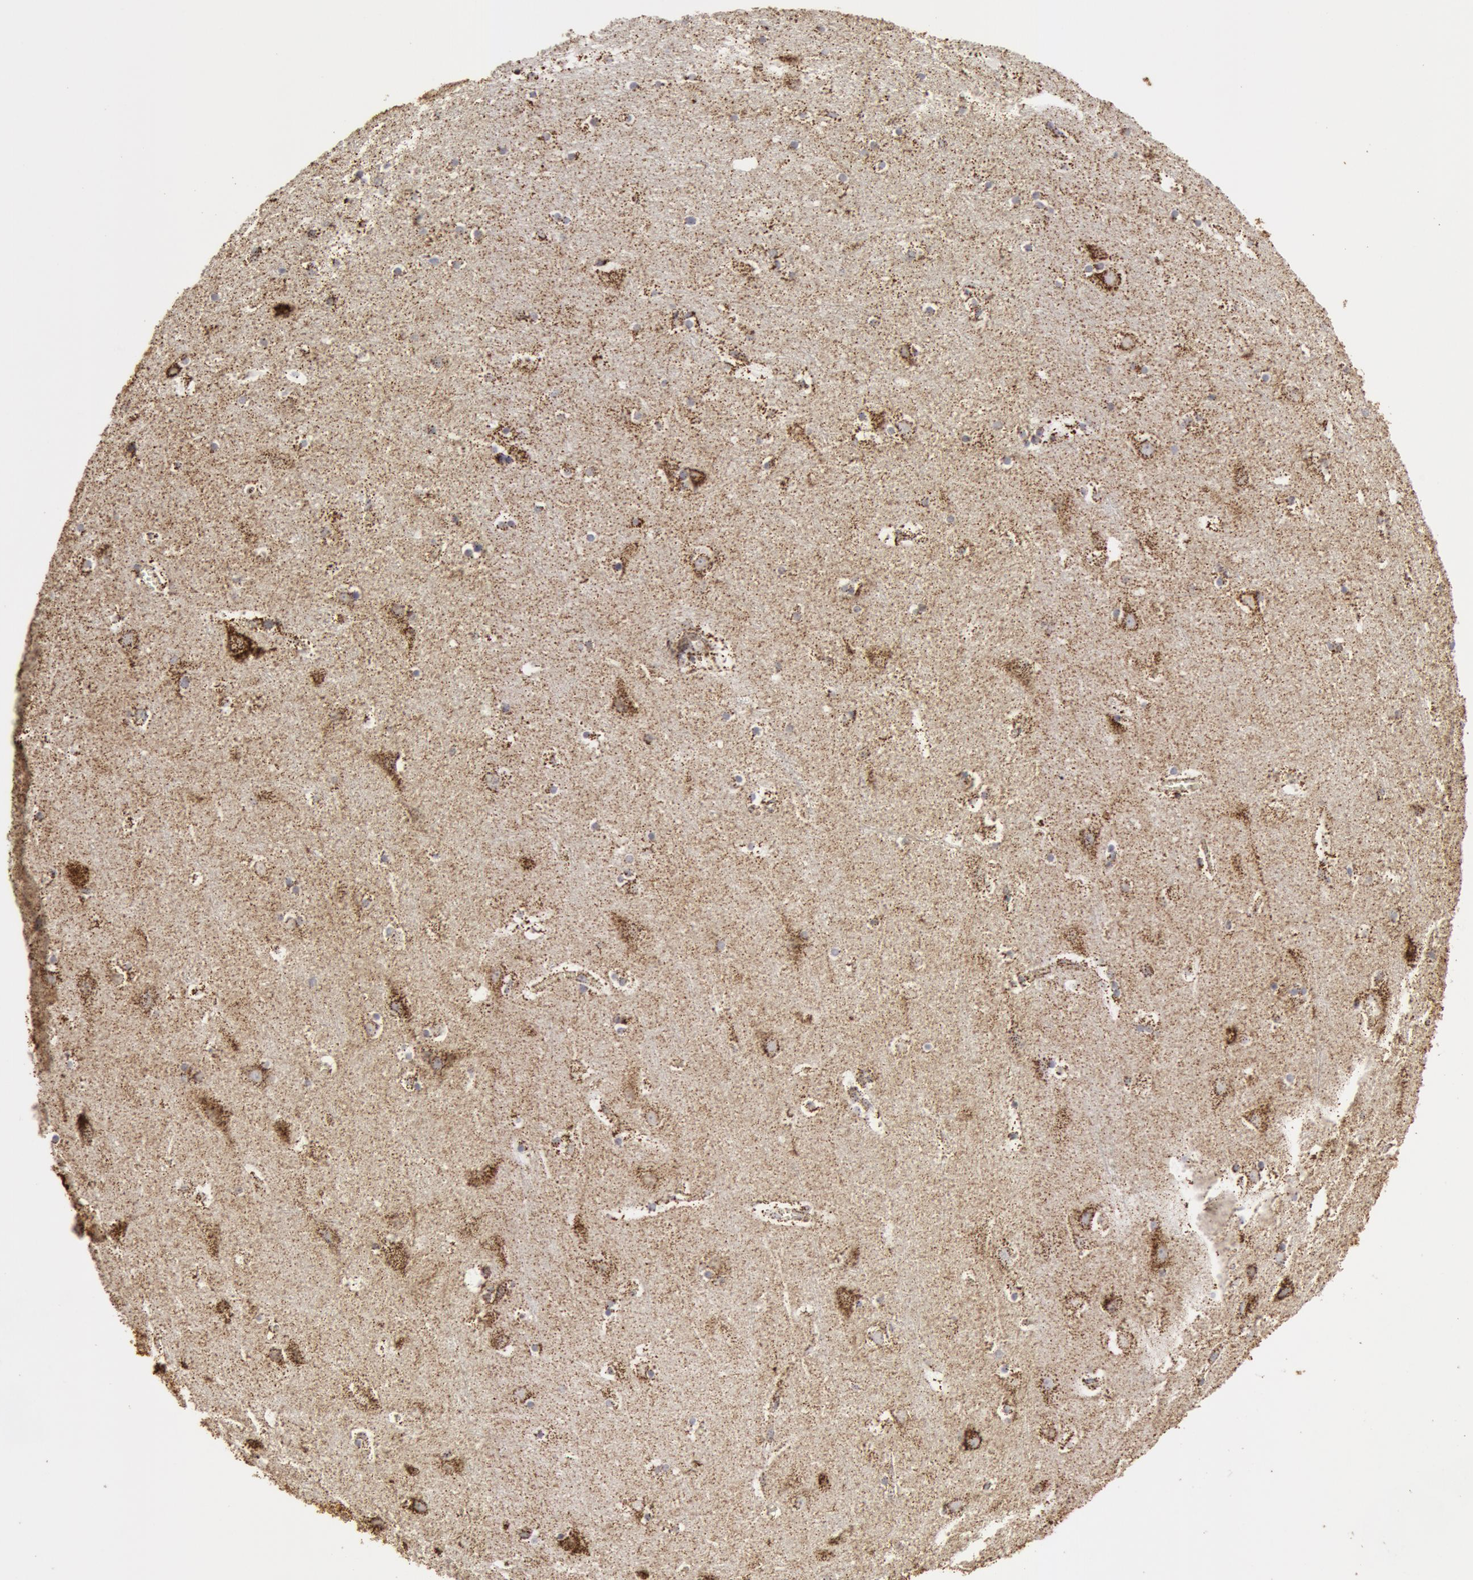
{"staining": {"intensity": "moderate", "quantity": ">75%", "location": "cytoplasmic/membranous"}, "tissue": "cerebral cortex", "cell_type": "Endothelial cells", "image_type": "normal", "snomed": [{"axis": "morphology", "description": "Normal tissue, NOS"}, {"axis": "topography", "description": "Cerebral cortex"}], "caption": "Immunohistochemical staining of unremarkable human cerebral cortex exhibits moderate cytoplasmic/membranous protein expression in about >75% of endothelial cells. The protein is shown in brown color, while the nuclei are stained blue.", "gene": "ATP5F1B", "patient": {"sex": "male", "age": 45}}